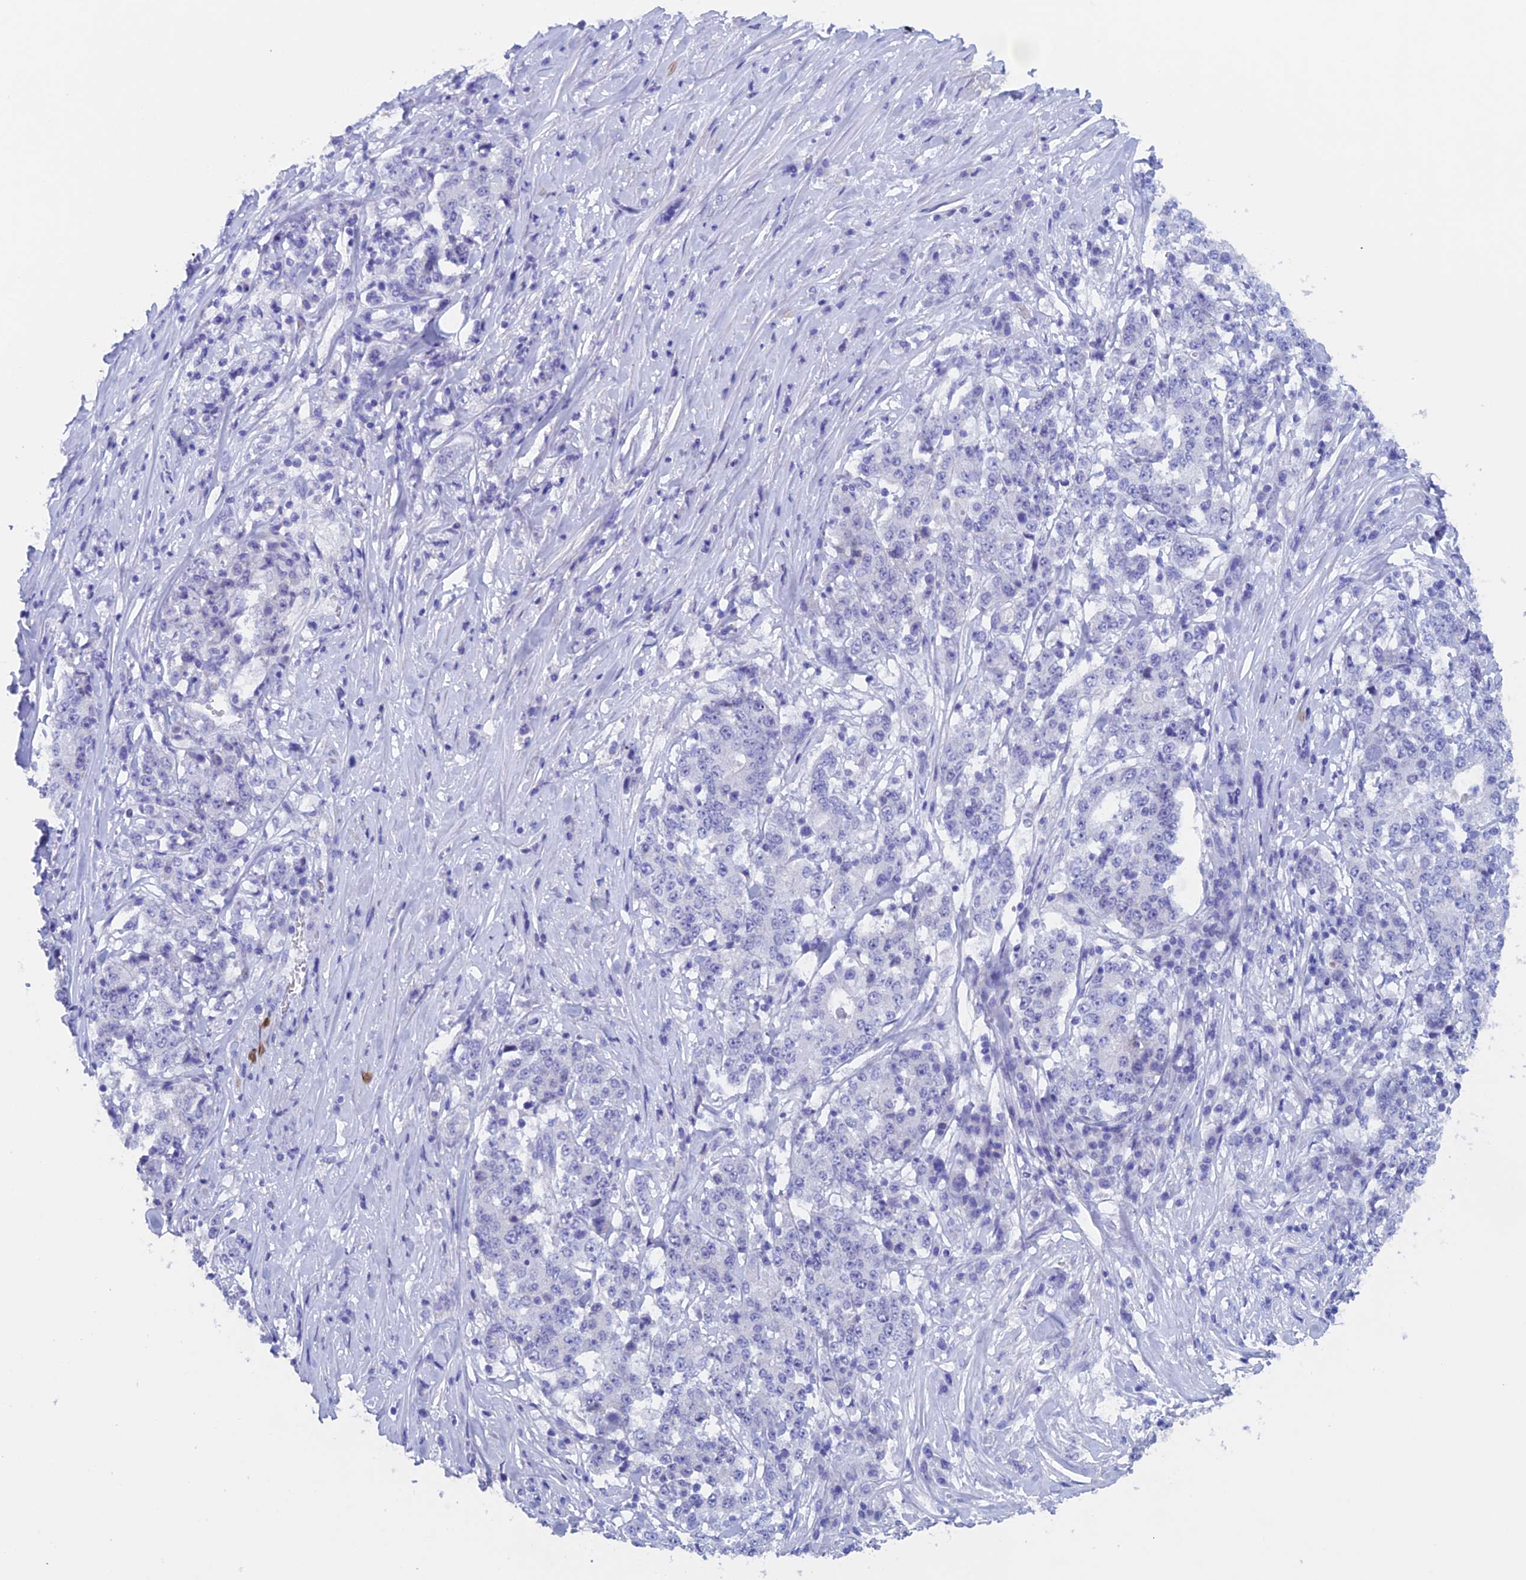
{"staining": {"intensity": "negative", "quantity": "none", "location": "none"}, "tissue": "stomach cancer", "cell_type": "Tumor cells", "image_type": "cancer", "snomed": [{"axis": "morphology", "description": "Adenocarcinoma, NOS"}, {"axis": "topography", "description": "Stomach"}], "caption": "This is a image of IHC staining of stomach adenocarcinoma, which shows no staining in tumor cells.", "gene": "PSMC3IP", "patient": {"sex": "male", "age": 59}}